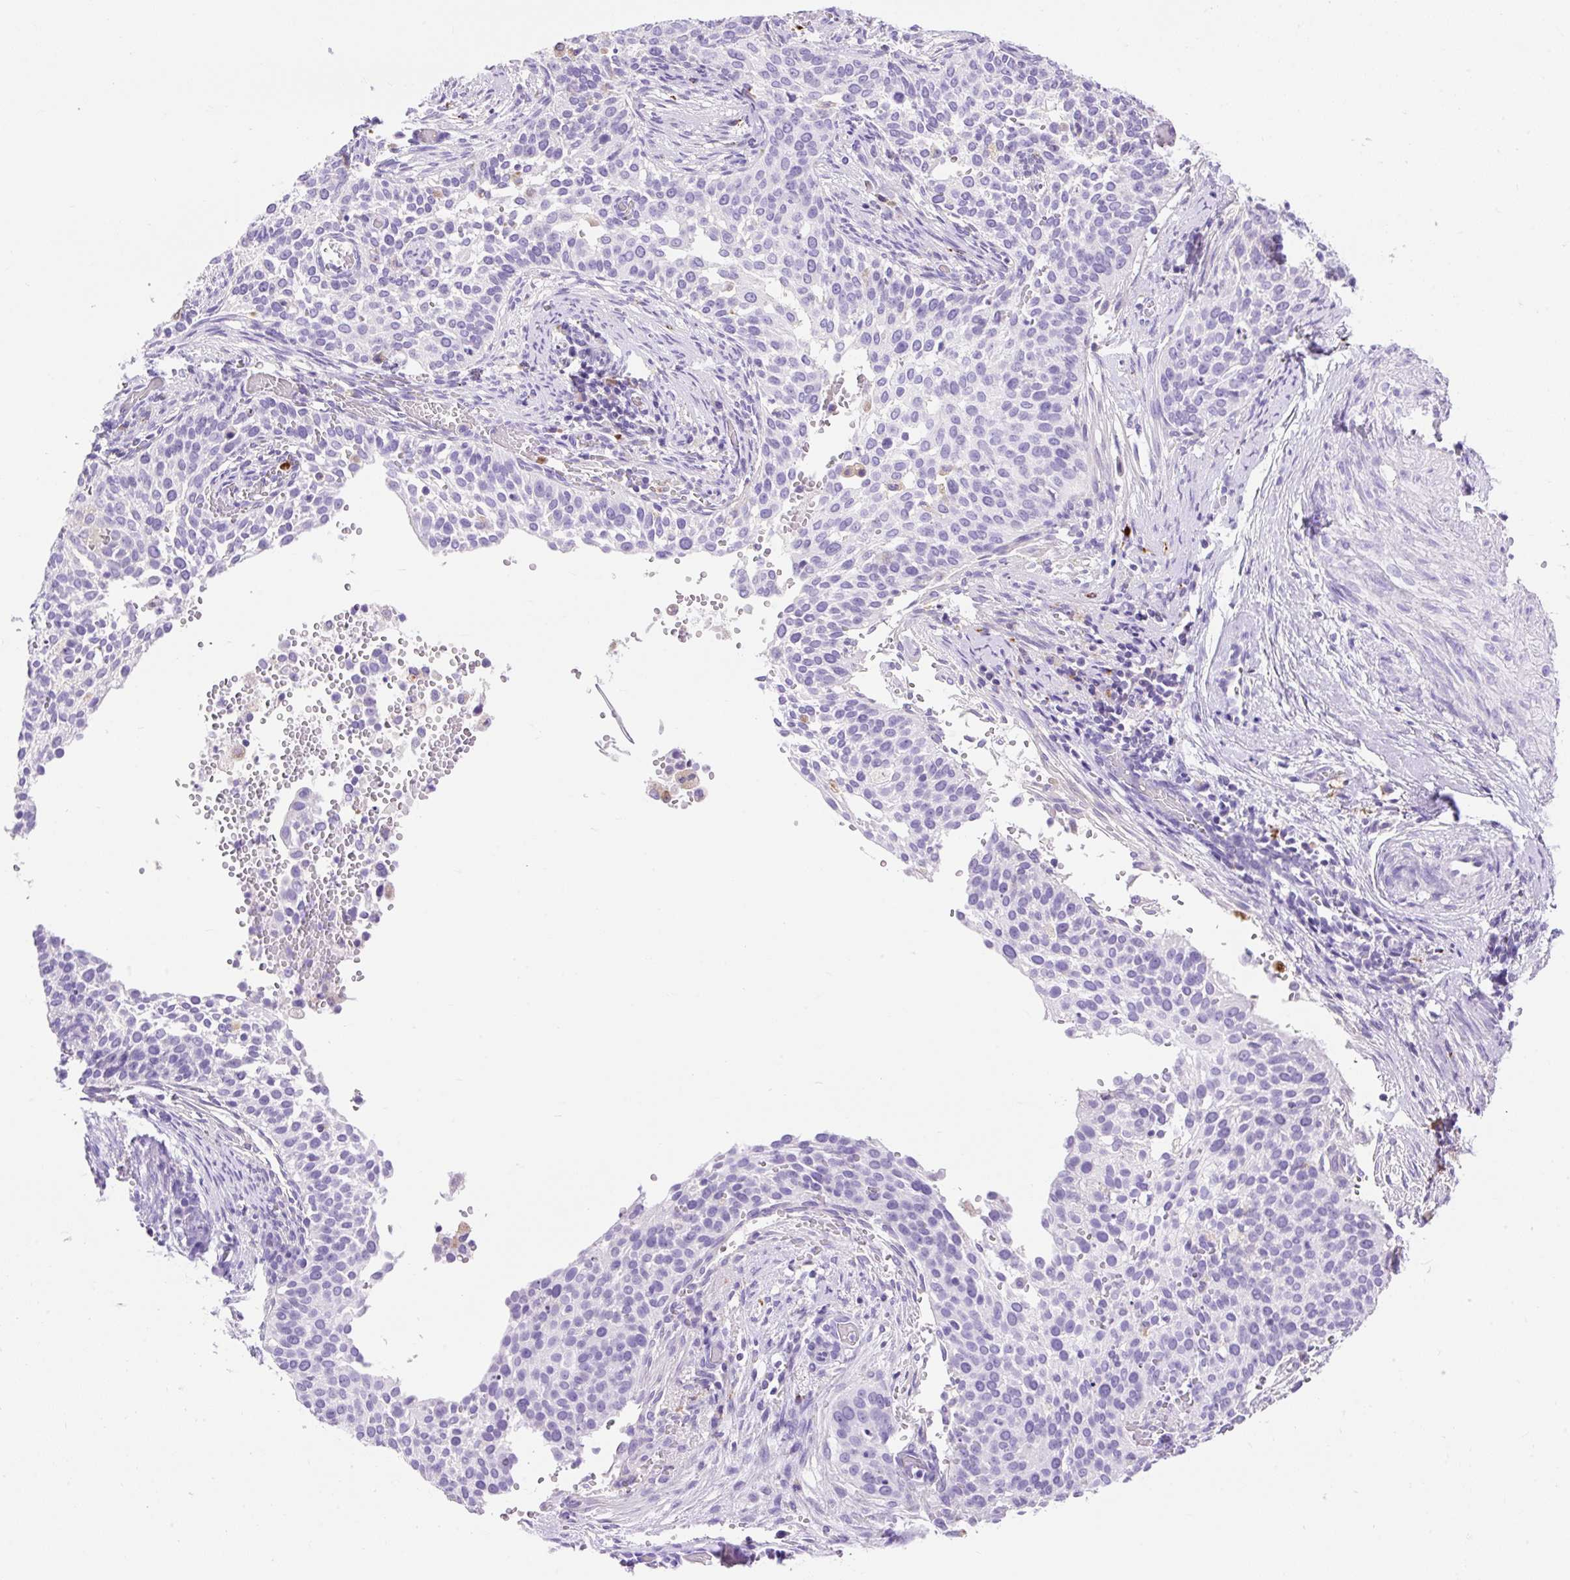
{"staining": {"intensity": "negative", "quantity": "none", "location": "none"}, "tissue": "cervical cancer", "cell_type": "Tumor cells", "image_type": "cancer", "snomed": [{"axis": "morphology", "description": "Squamous cell carcinoma, NOS"}, {"axis": "topography", "description": "Cervix"}], "caption": "Immunohistochemistry (IHC) histopathology image of neoplastic tissue: human cervical squamous cell carcinoma stained with DAB demonstrates no significant protein expression in tumor cells.", "gene": "HEXB", "patient": {"sex": "female", "age": 44}}